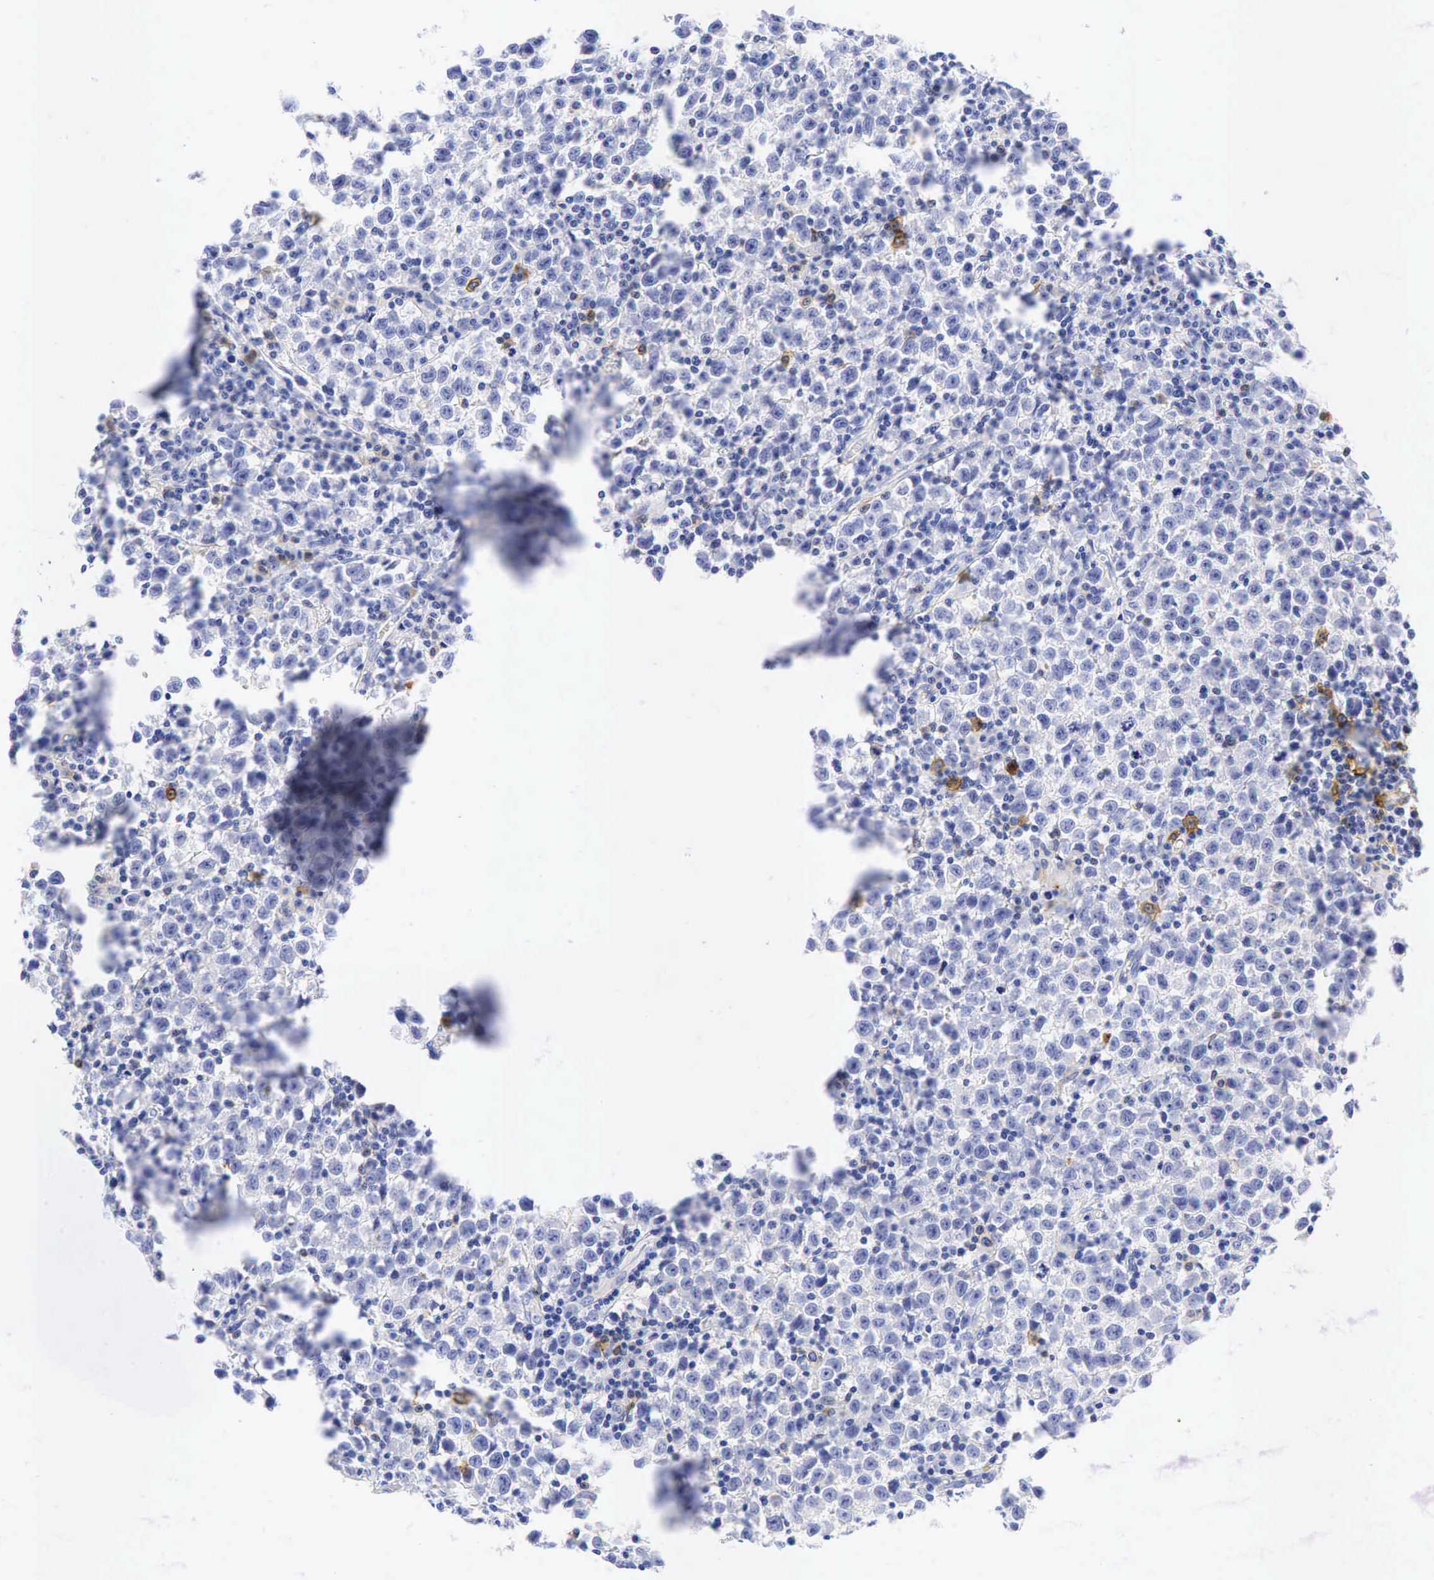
{"staining": {"intensity": "negative", "quantity": "none", "location": "none"}, "tissue": "testis cancer", "cell_type": "Tumor cells", "image_type": "cancer", "snomed": [{"axis": "morphology", "description": "Seminoma, NOS"}, {"axis": "topography", "description": "Testis"}], "caption": "This is an immunohistochemistry (IHC) image of testis seminoma. There is no staining in tumor cells.", "gene": "TNFRSF8", "patient": {"sex": "male", "age": 35}}